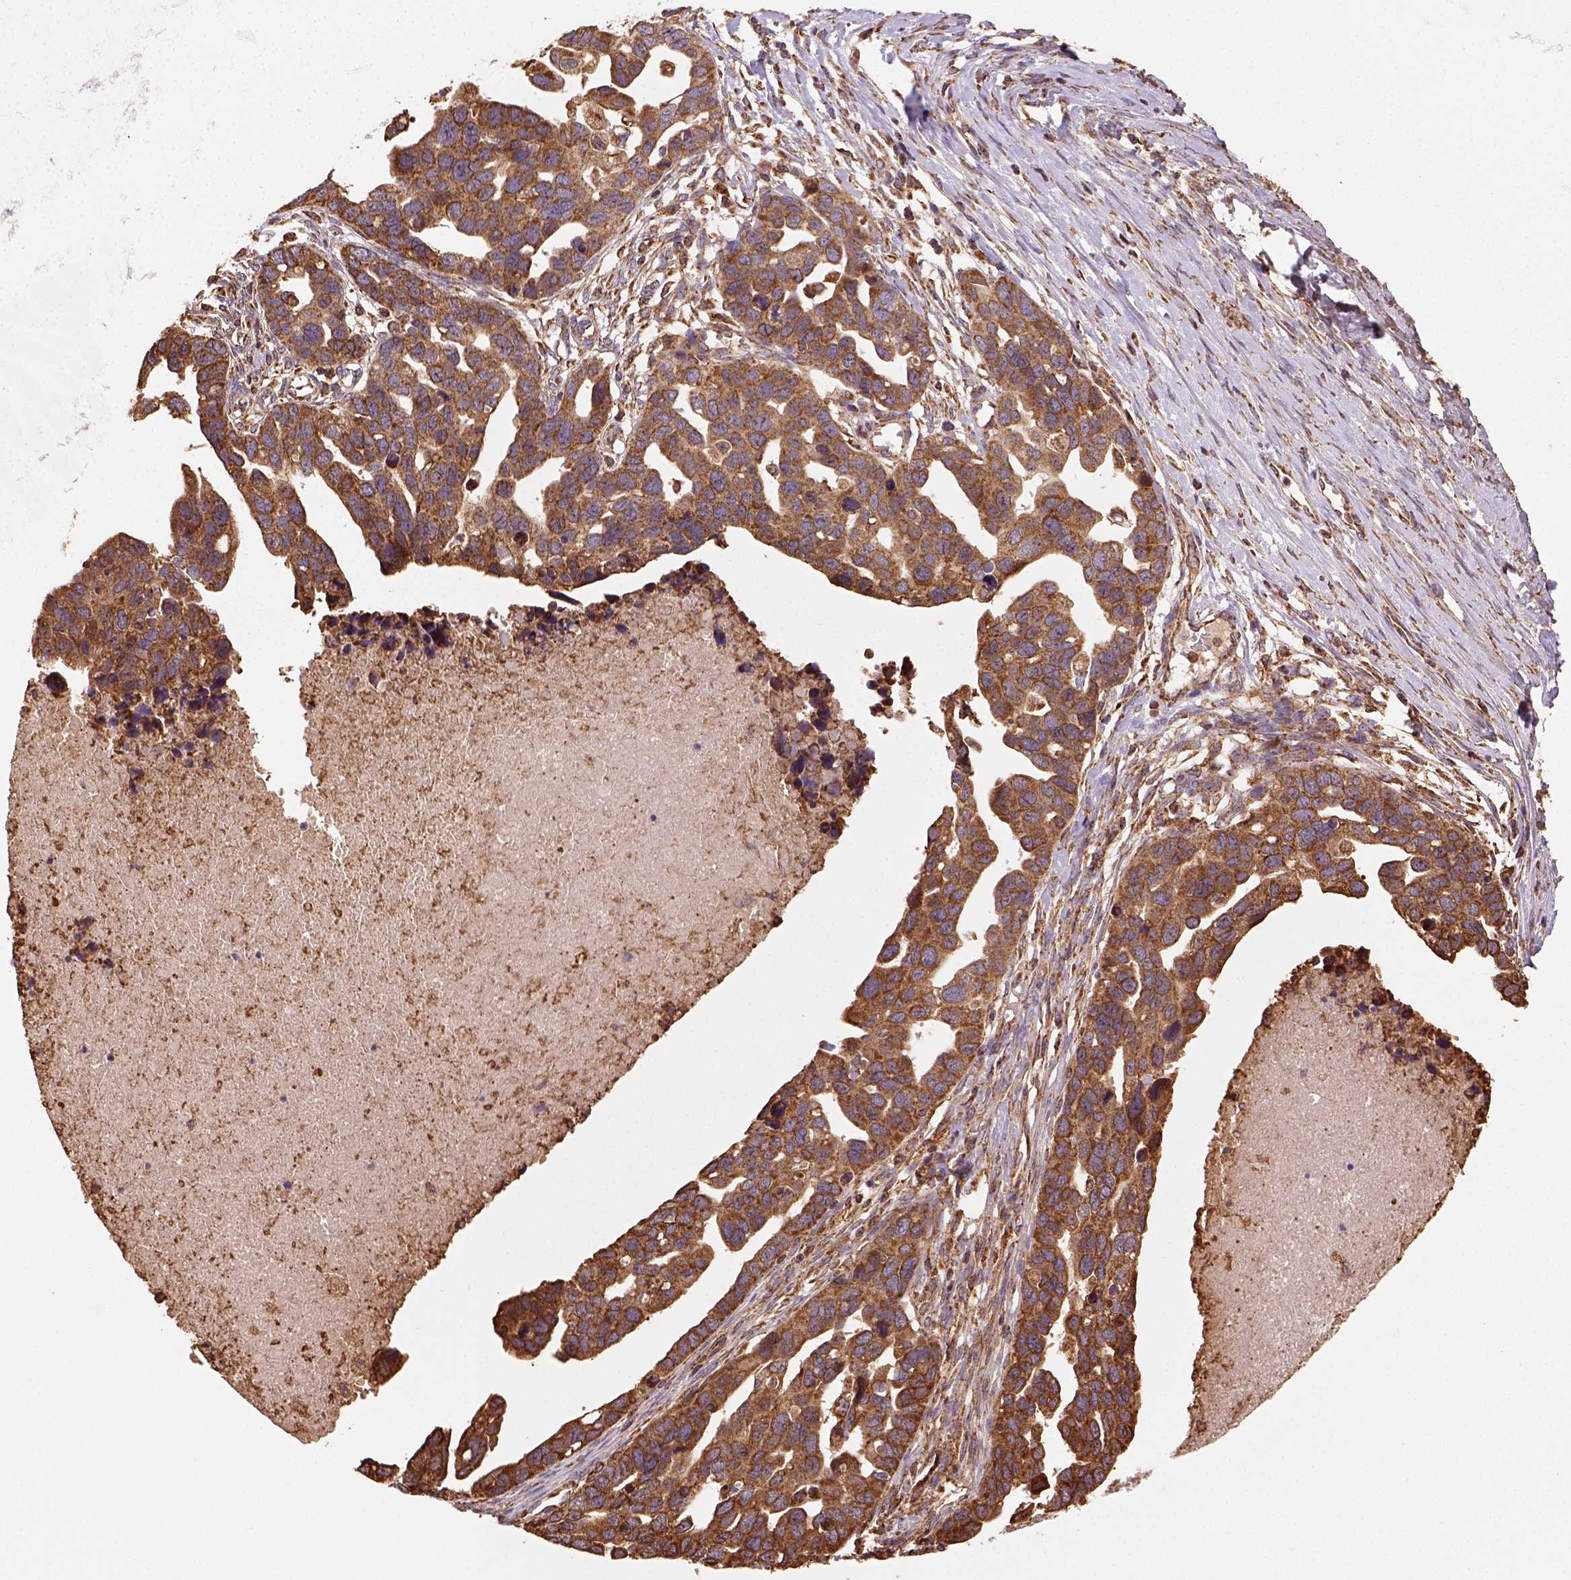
{"staining": {"intensity": "strong", "quantity": ">75%", "location": "cytoplasmic/membranous"}, "tissue": "ovarian cancer", "cell_type": "Tumor cells", "image_type": "cancer", "snomed": [{"axis": "morphology", "description": "Cystadenocarcinoma, serous, NOS"}, {"axis": "topography", "description": "Ovary"}], "caption": "An immunohistochemistry photomicrograph of tumor tissue is shown. Protein staining in brown labels strong cytoplasmic/membranous positivity in ovarian serous cystadenocarcinoma within tumor cells.", "gene": "MAPK8IP3", "patient": {"sex": "female", "age": 54}}